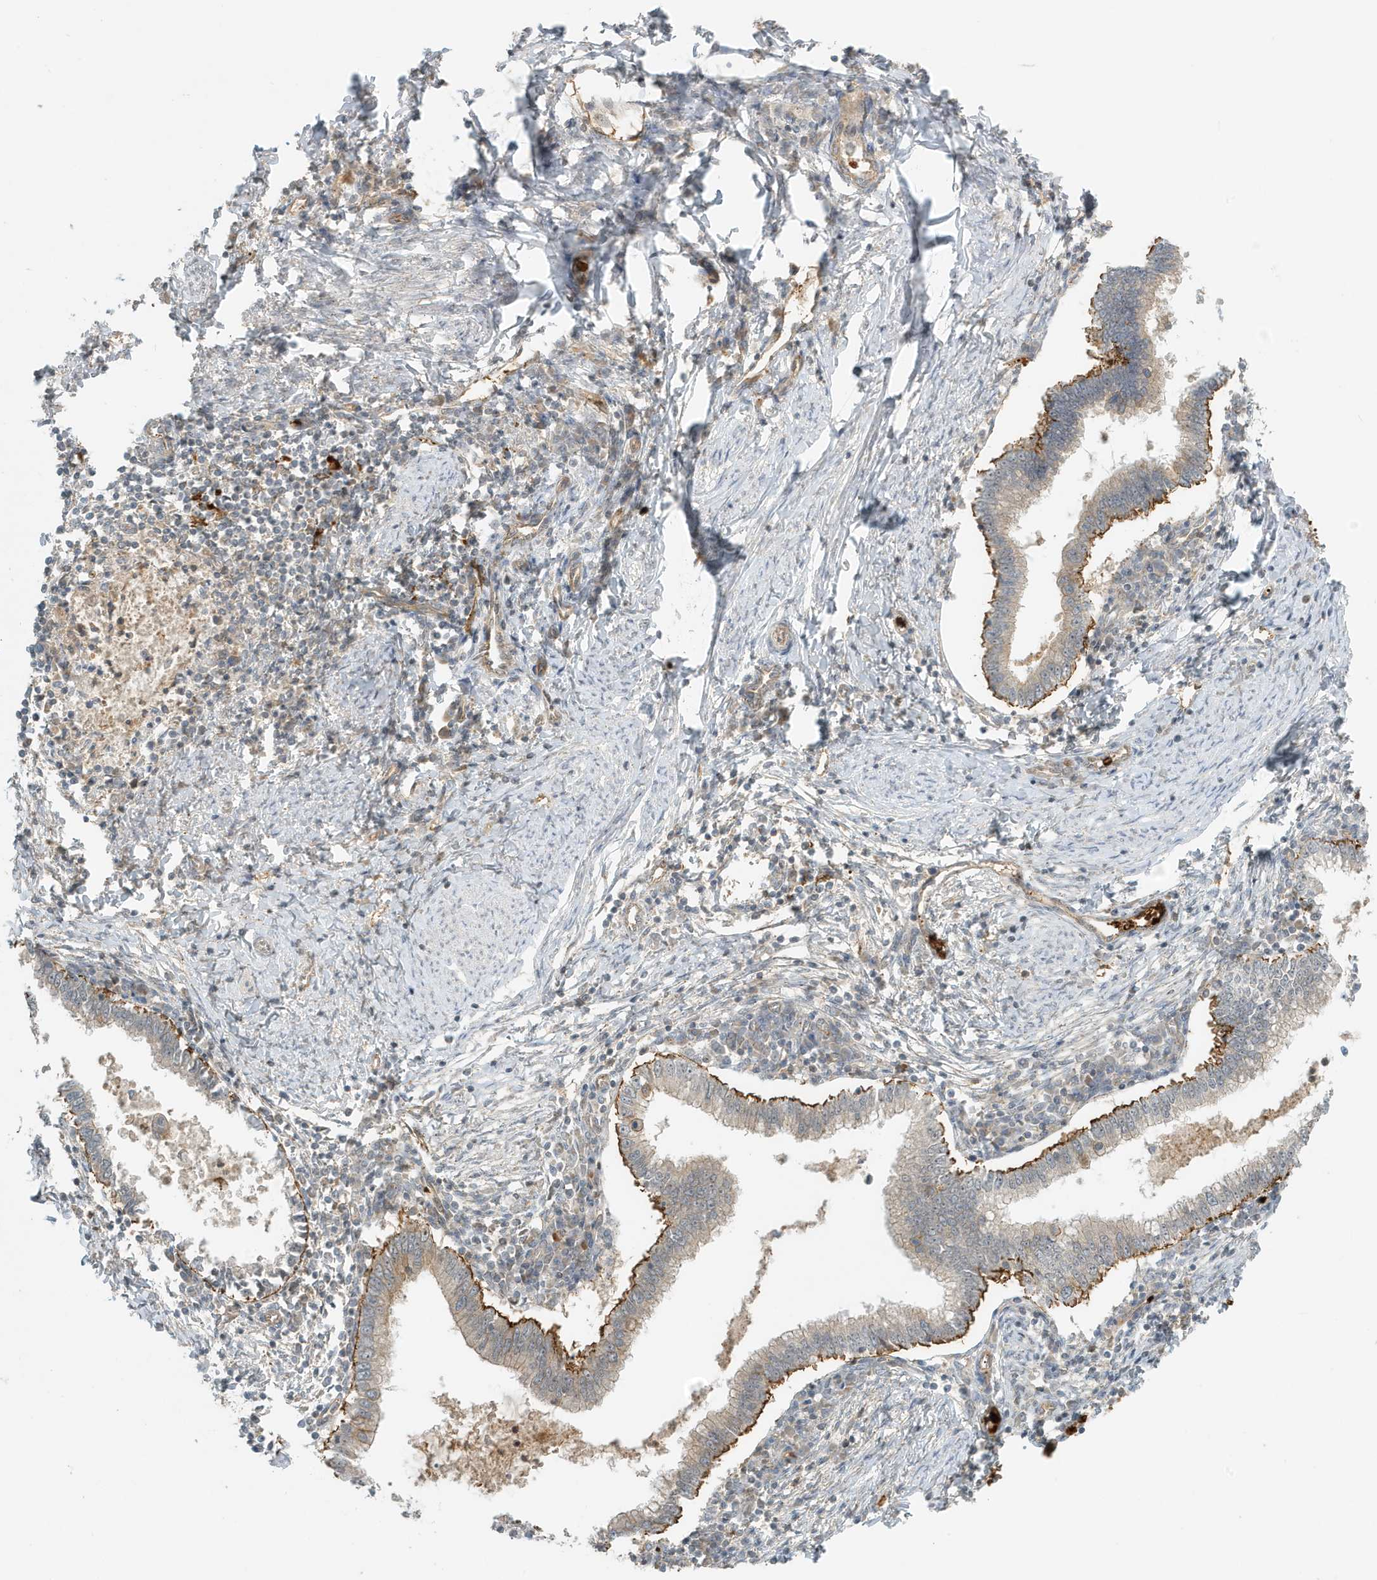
{"staining": {"intensity": "moderate", "quantity": "<25%", "location": "cytoplasmic/membranous"}, "tissue": "cervical cancer", "cell_type": "Tumor cells", "image_type": "cancer", "snomed": [{"axis": "morphology", "description": "Adenocarcinoma, NOS"}, {"axis": "topography", "description": "Cervix"}], "caption": "There is low levels of moderate cytoplasmic/membranous expression in tumor cells of cervical cancer, as demonstrated by immunohistochemical staining (brown color).", "gene": "FYCO1", "patient": {"sex": "female", "age": 36}}